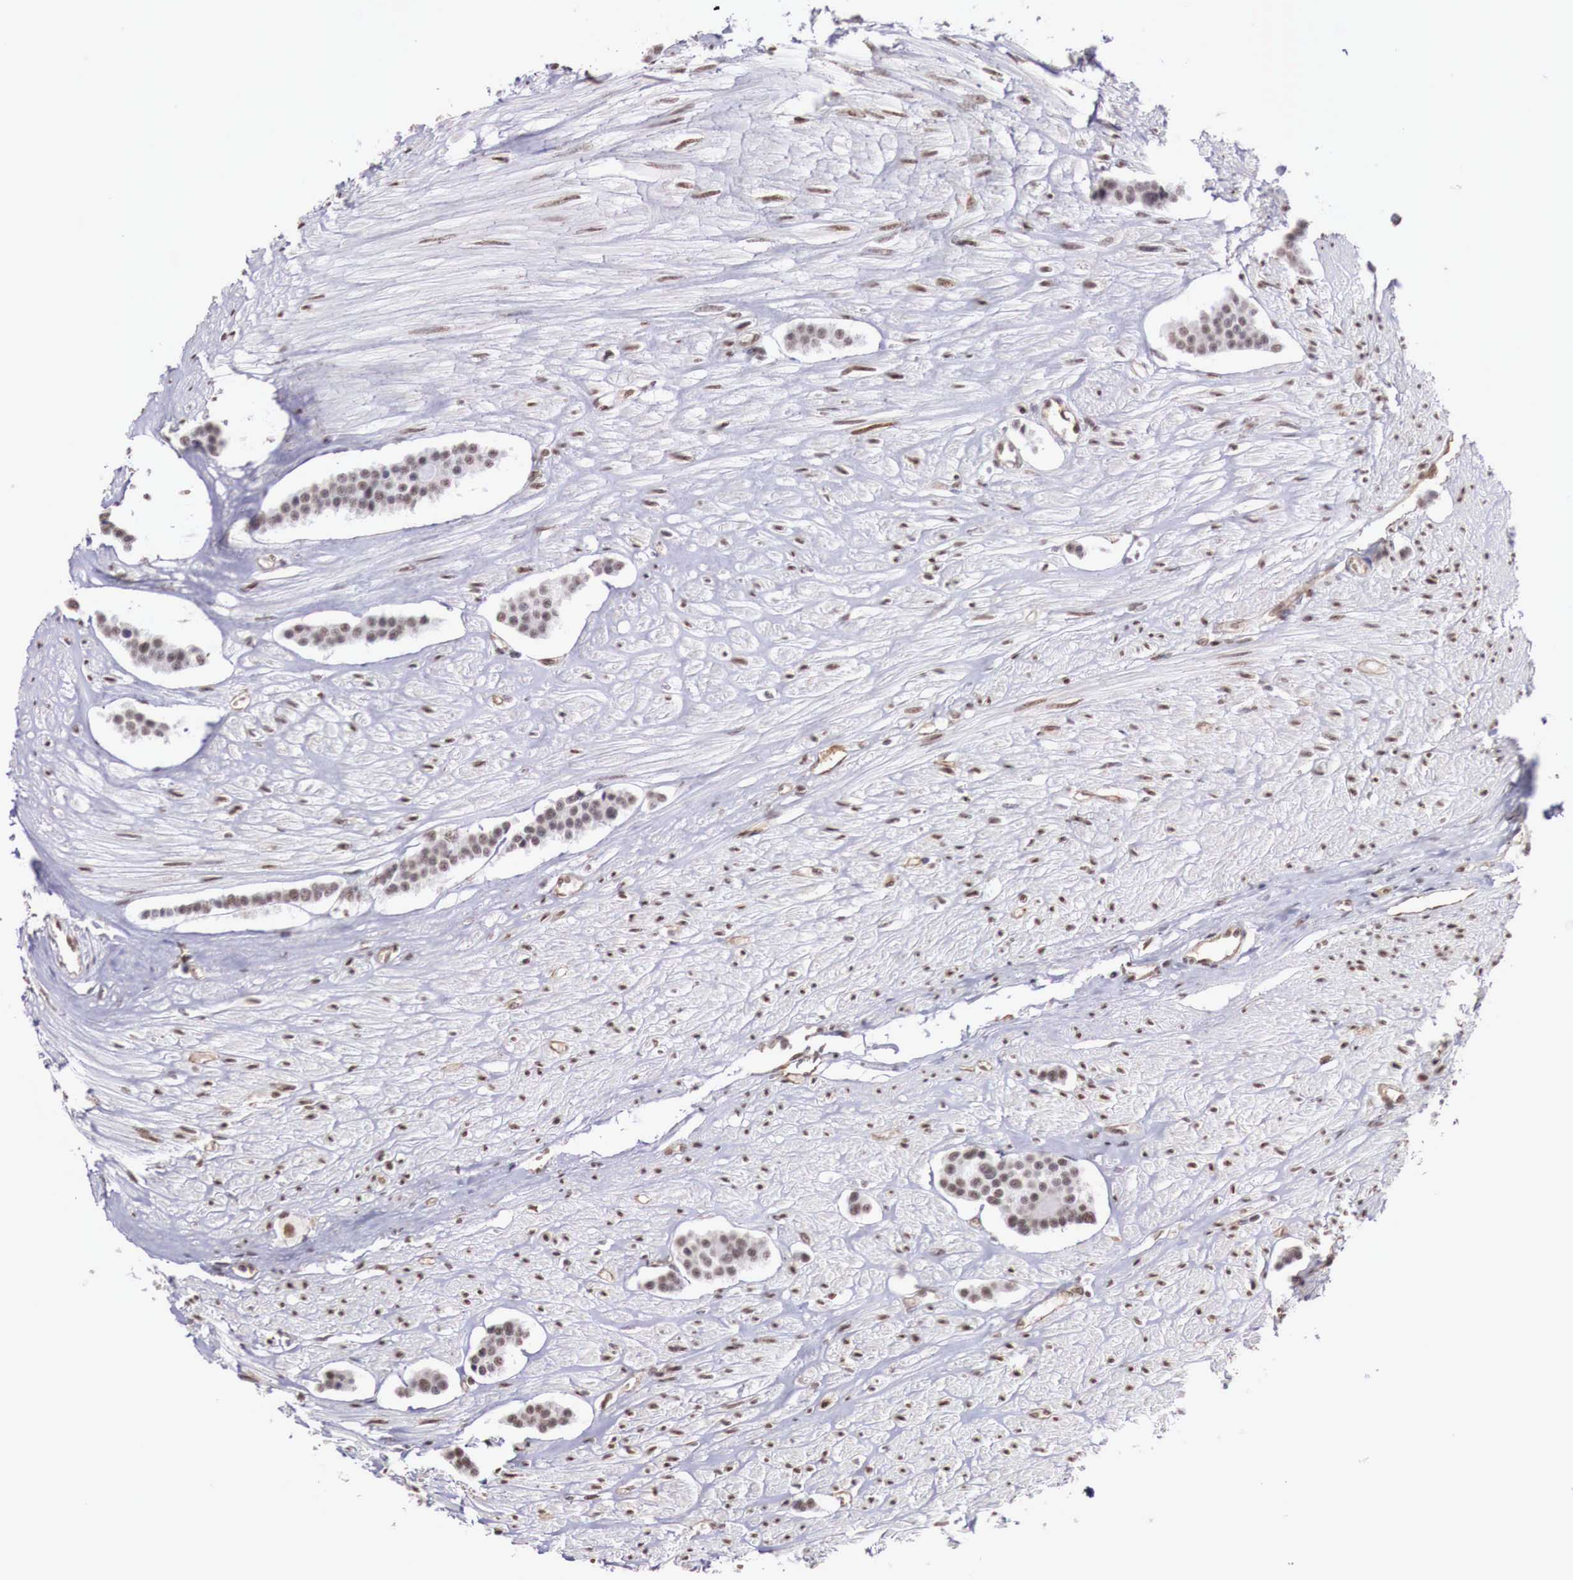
{"staining": {"intensity": "weak", "quantity": "25%-75%", "location": "nuclear"}, "tissue": "carcinoid", "cell_type": "Tumor cells", "image_type": "cancer", "snomed": [{"axis": "morphology", "description": "Carcinoid, malignant, NOS"}, {"axis": "topography", "description": "Small intestine"}], "caption": "This histopathology image exhibits malignant carcinoid stained with immunohistochemistry to label a protein in brown. The nuclear of tumor cells show weak positivity for the protein. Nuclei are counter-stained blue.", "gene": "FOXP2", "patient": {"sex": "male", "age": 60}}